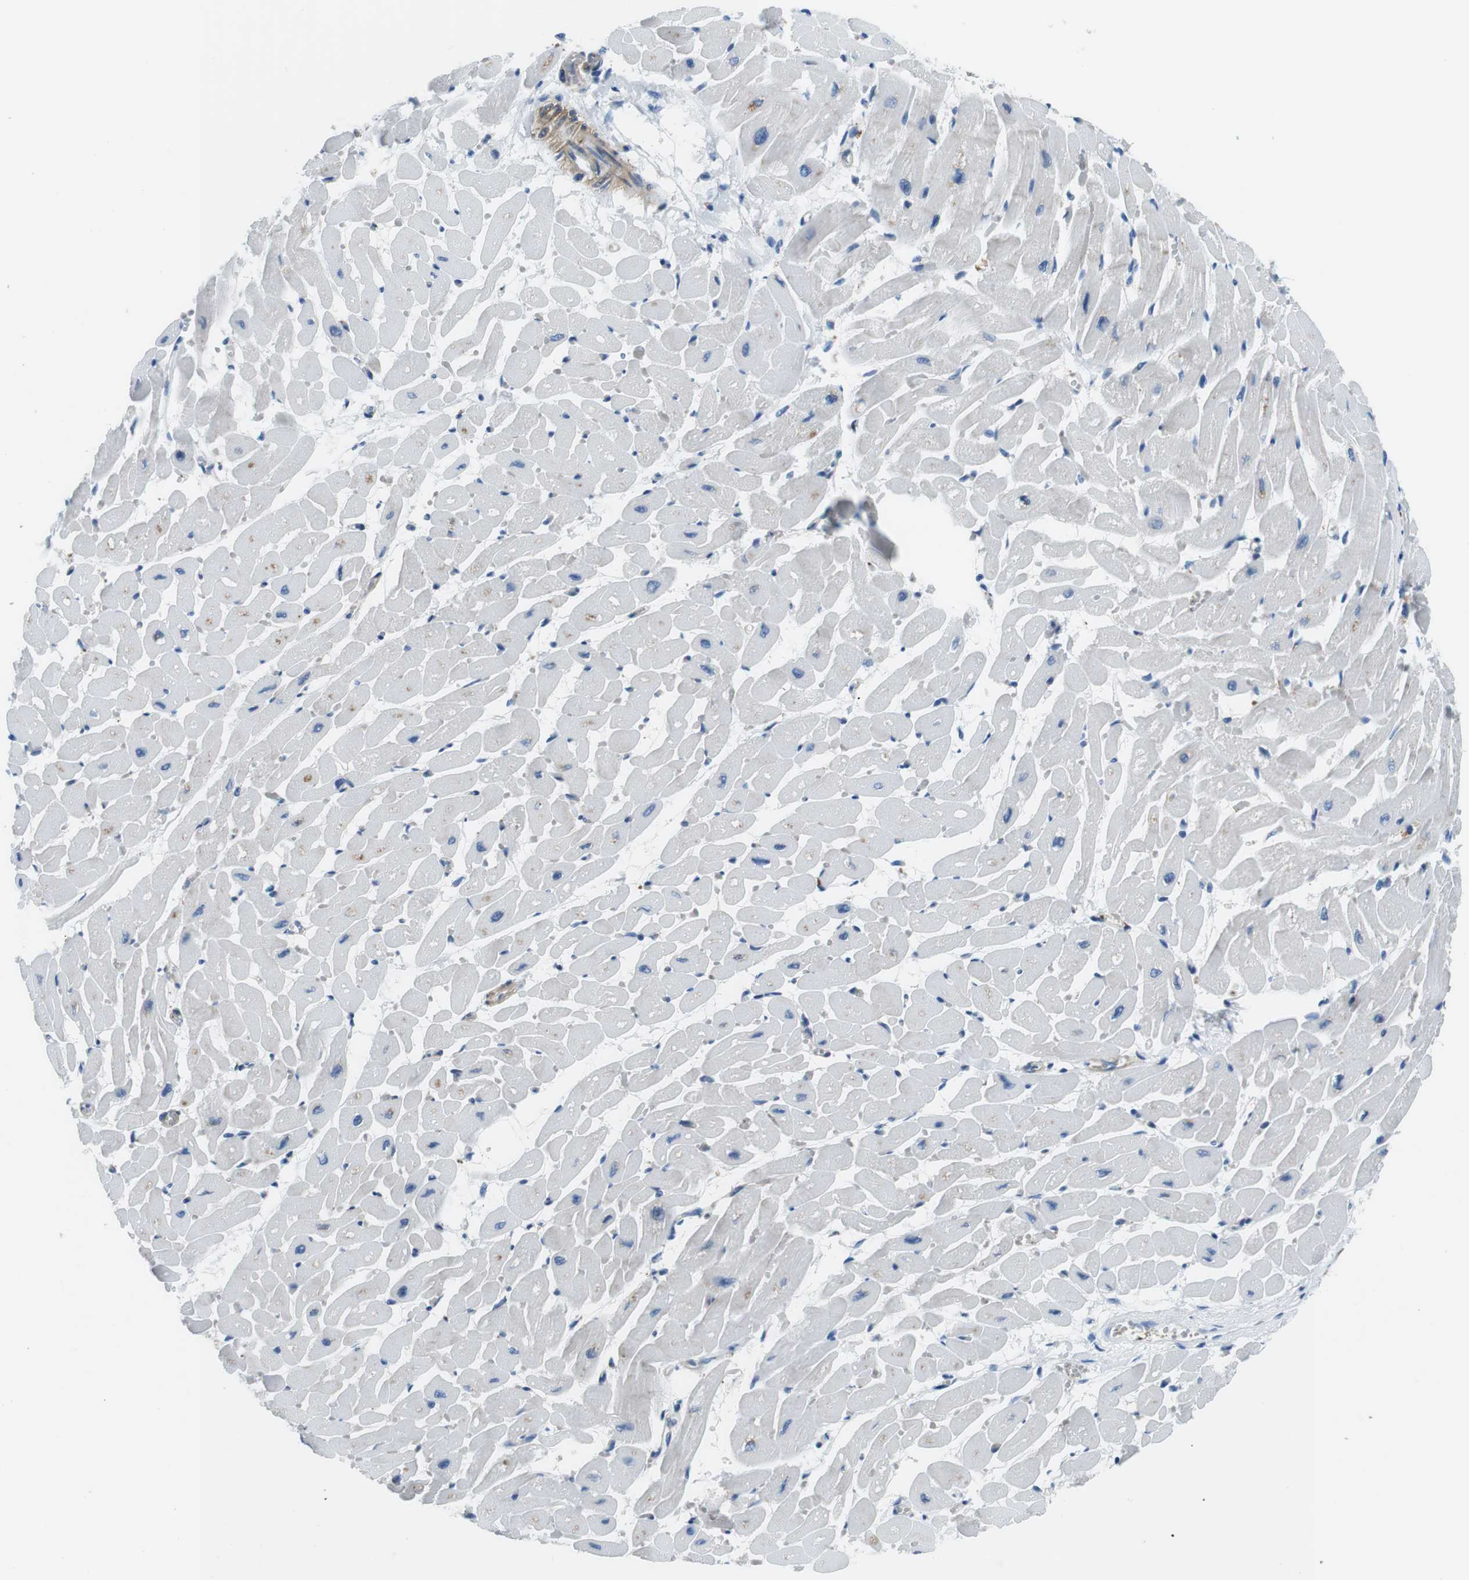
{"staining": {"intensity": "moderate", "quantity": "<25%", "location": "cytoplasmic/membranous"}, "tissue": "heart muscle", "cell_type": "Cardiomyocytes", "image_type": "normal", "snomed": [{"axis": "morphology", "description": "Normal tissue, NOS"}, {"axis": "topography", "description": "Heart"}], "caption": "Approximately <25% of cardiomyocytes in benign human heart muscle display moderate cytoplasmic/membranous protein positivity as visualized by brown immunohistochemical staining.", "gene": "WSCD1", "patient": {"sex": "male", "age": 45}}